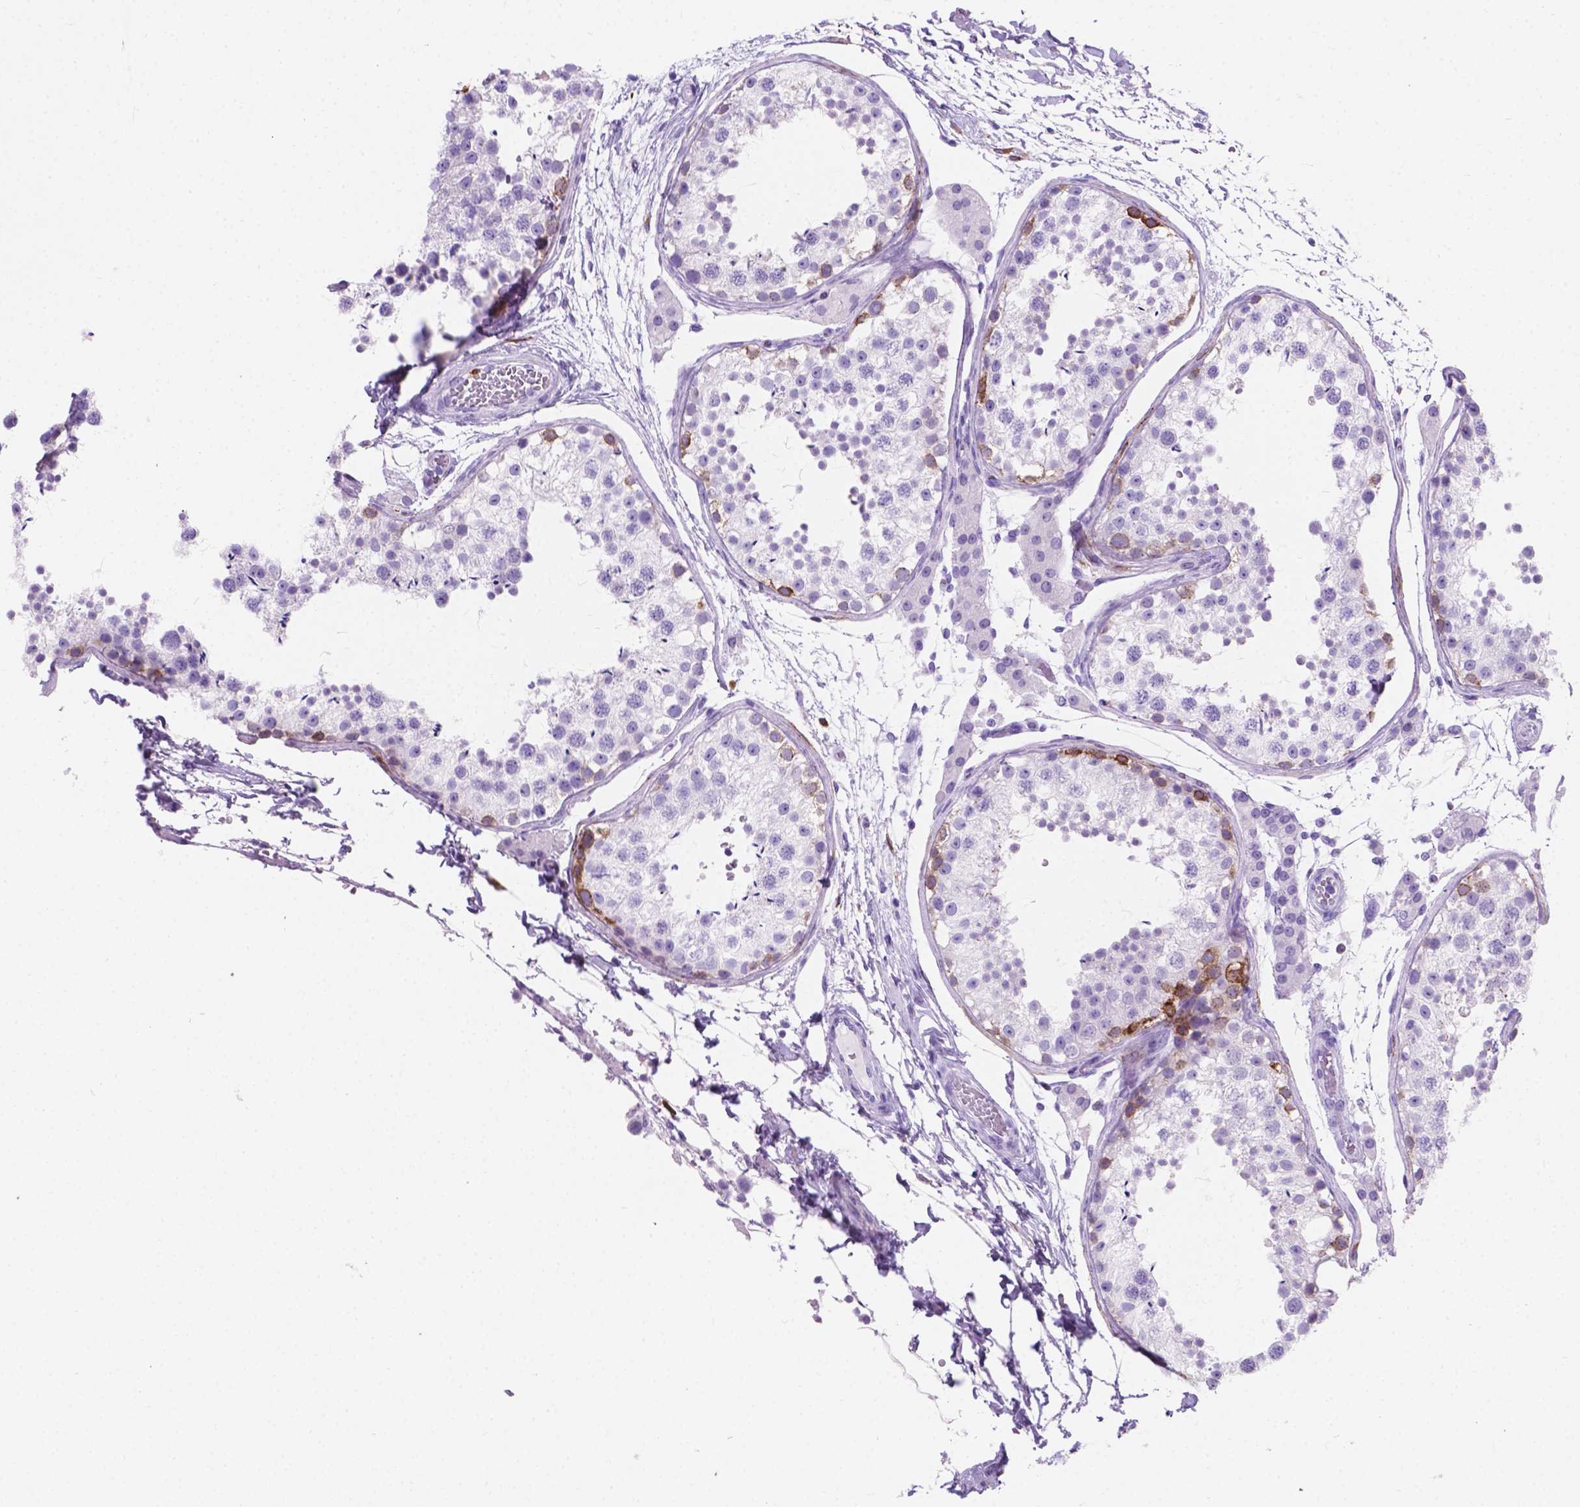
{"staining": {"intensity": "strong", "quantity": "<25%", "location": "cytoplasmic/membranous"}, "tissue": "testis", "cell_type": "Cells in seminiferous ducts", "image_type": "normal", "snomed": [{"axis": "morphology", "description": "Normal tissue, NOS"}, {"axis": "topography", "description": "Testis"}], "caption": "About <25% of cells in seminiferous ducts in benign human testis demonstrate strong cytoplasmic/membranous protein positivity as visualized by brown immunohistochemical staining.", "gene": "MACF1", "patient": {"sex": "male", "age": 29}}